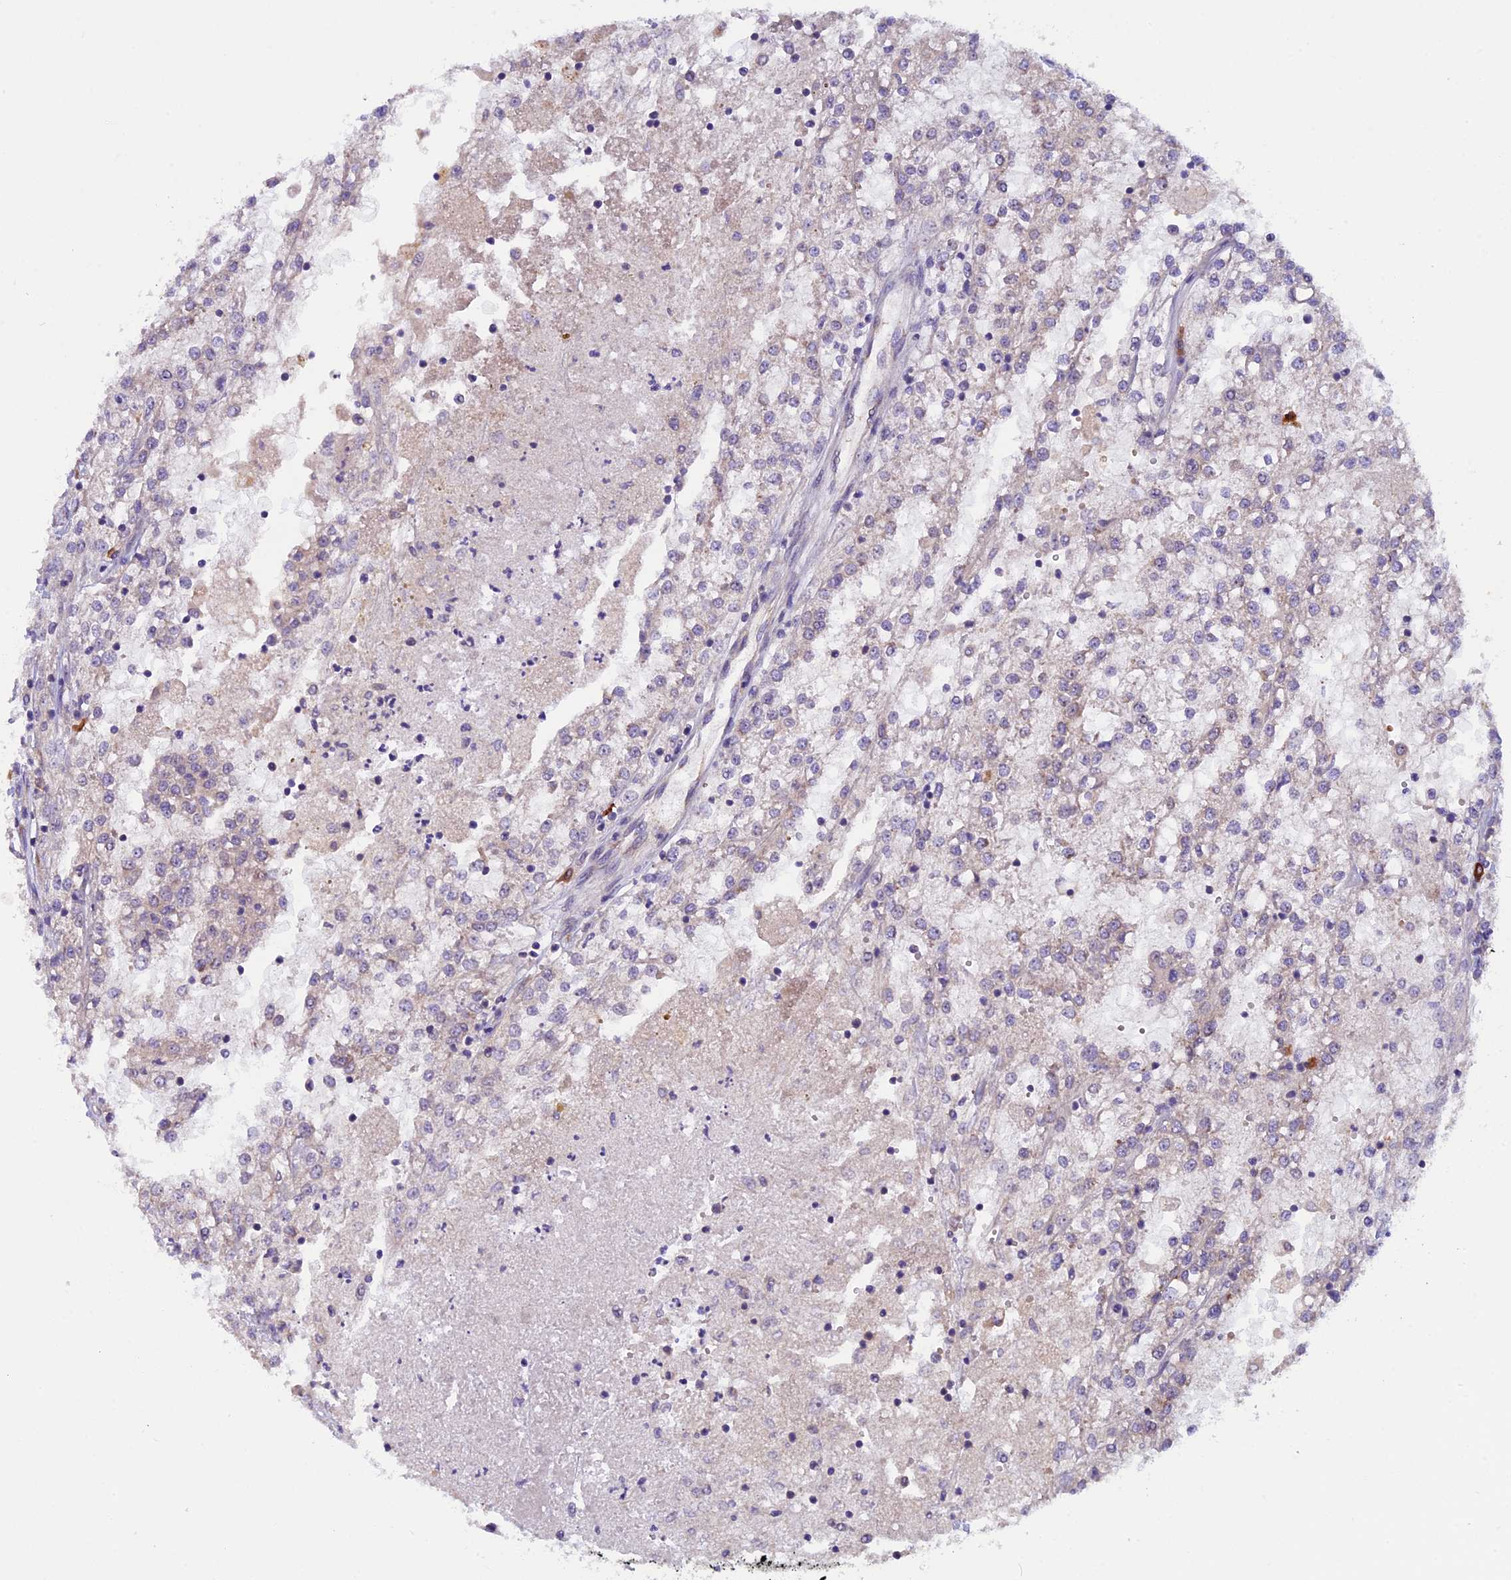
{"staining": {"intensity": "negative", "quantity": "none", "location": "none"}, "tissue": "renal cancer", "cell_type": "Tumor cells", "image_type": "cancer", "snomed": [{"axis": "morphology", "description": "Adenocarcinoma, NOS"}, {"axis": "topography", "description": "Kidney"}], "caption": "This is an immunohistochemistry photomicrograph of adenocarcinoma (renal). There is no expression in tumor cells.", "gene": "FRY", "patient": {"sex": "female", "age": 52}}